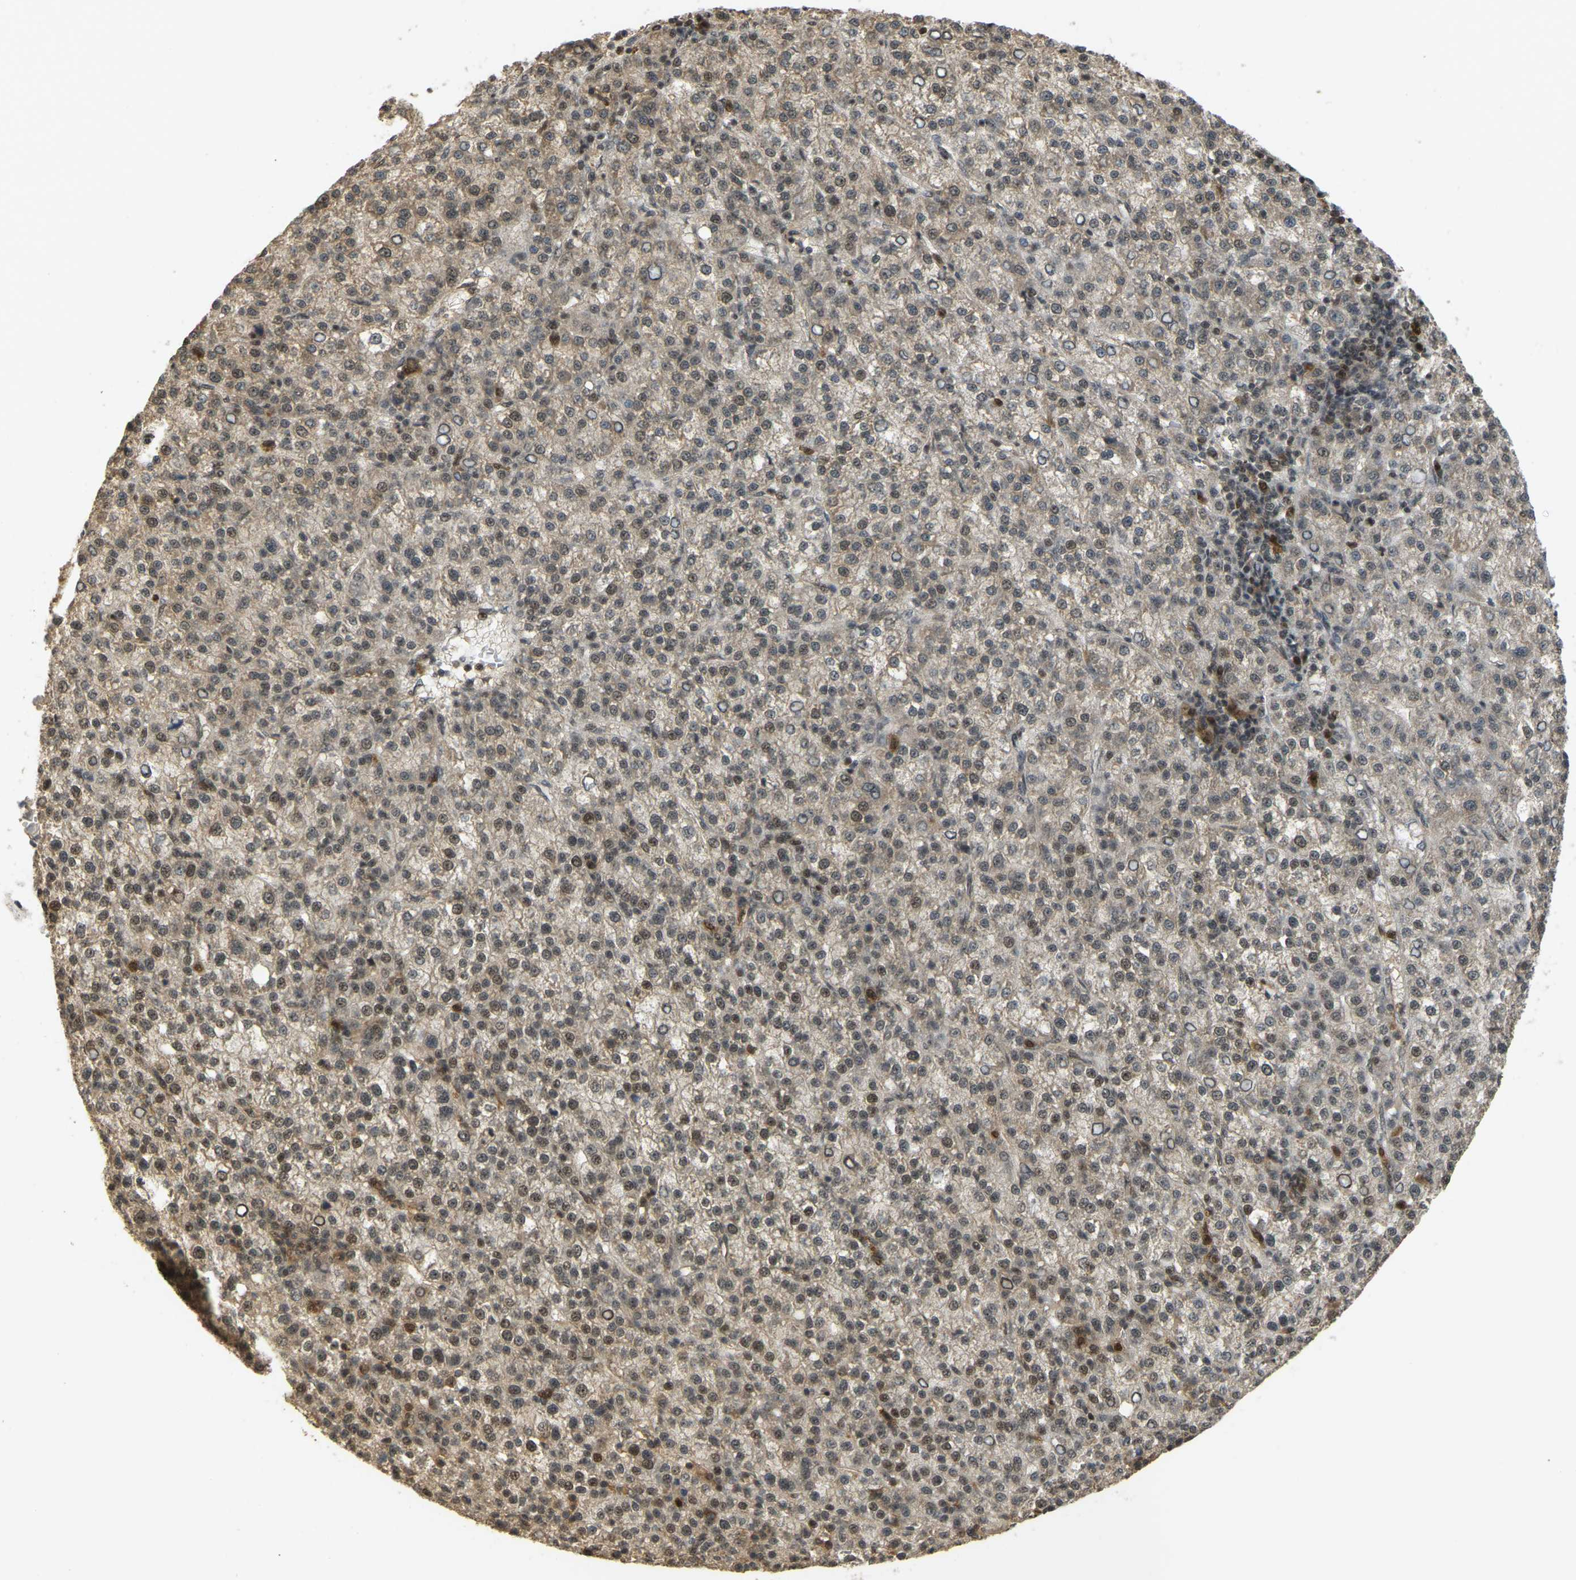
{"staining": {"intensity": "moderate", "quantity": ">75%", "location": "nuclear"}, "tissue": "liver cancer", "cell_type": "Tumor cells", "image_type": "cancer", "snomed": [{"axis": "morphology", "description": "Carcinoma, Hepatocellular, NOS"}, {"axis": "topography", "description": "Liver"}], "caption": "Immunohistochemistry image of human liver hepatocellular carcinoma stained for a protein (brown), which reveals medium levels of moderate nuclear positivity in approximately >75% of tumor cells.", "gene": "BRF2", "patient": {"sex": "female", "age": 58}}